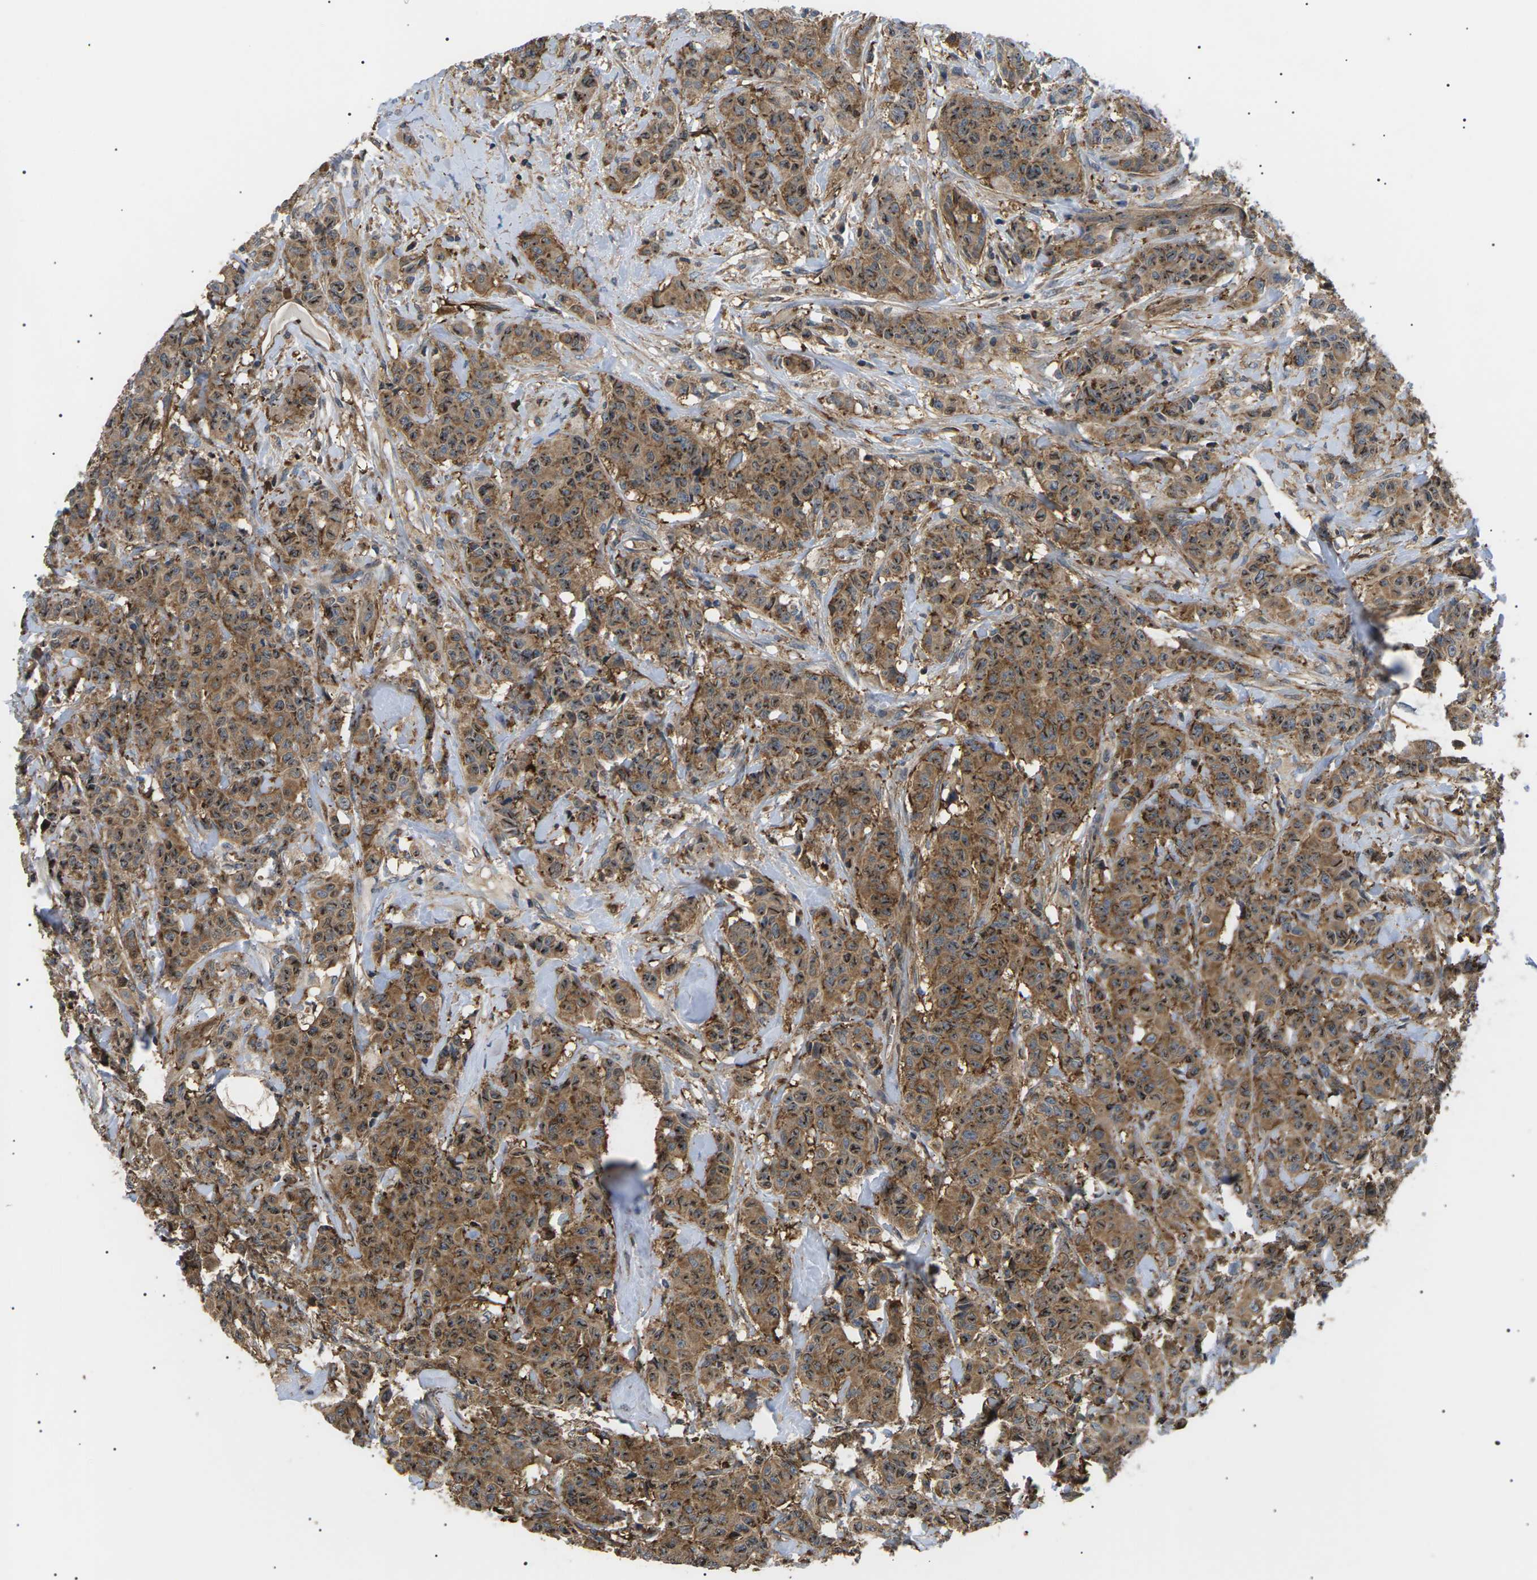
{"staining": {"intensity": "moderate", "quantity": ">75%", "location": "cytoplasmic/membranous,nuclear"}, "tissue": "breast cancer", "cell_type": "Tumor cells", "image_type": "cancer", "snomed": [{"axis": "morphology", "description": "Normal tissue, NOS"}, {"axis": "morphology", "description": "Duct carcinoma"}, {"axis": "topography", "description": "Breast"}], "caption": "Breast intraductal carcinoma was stained to show a protein in brown. There is medium levels of moderate cytoplasmic/membranous and nuclear positivity in about >75% of tumor cells.", "gene": "TMTC4", "patient": {"sex": "female", "age": 40}}